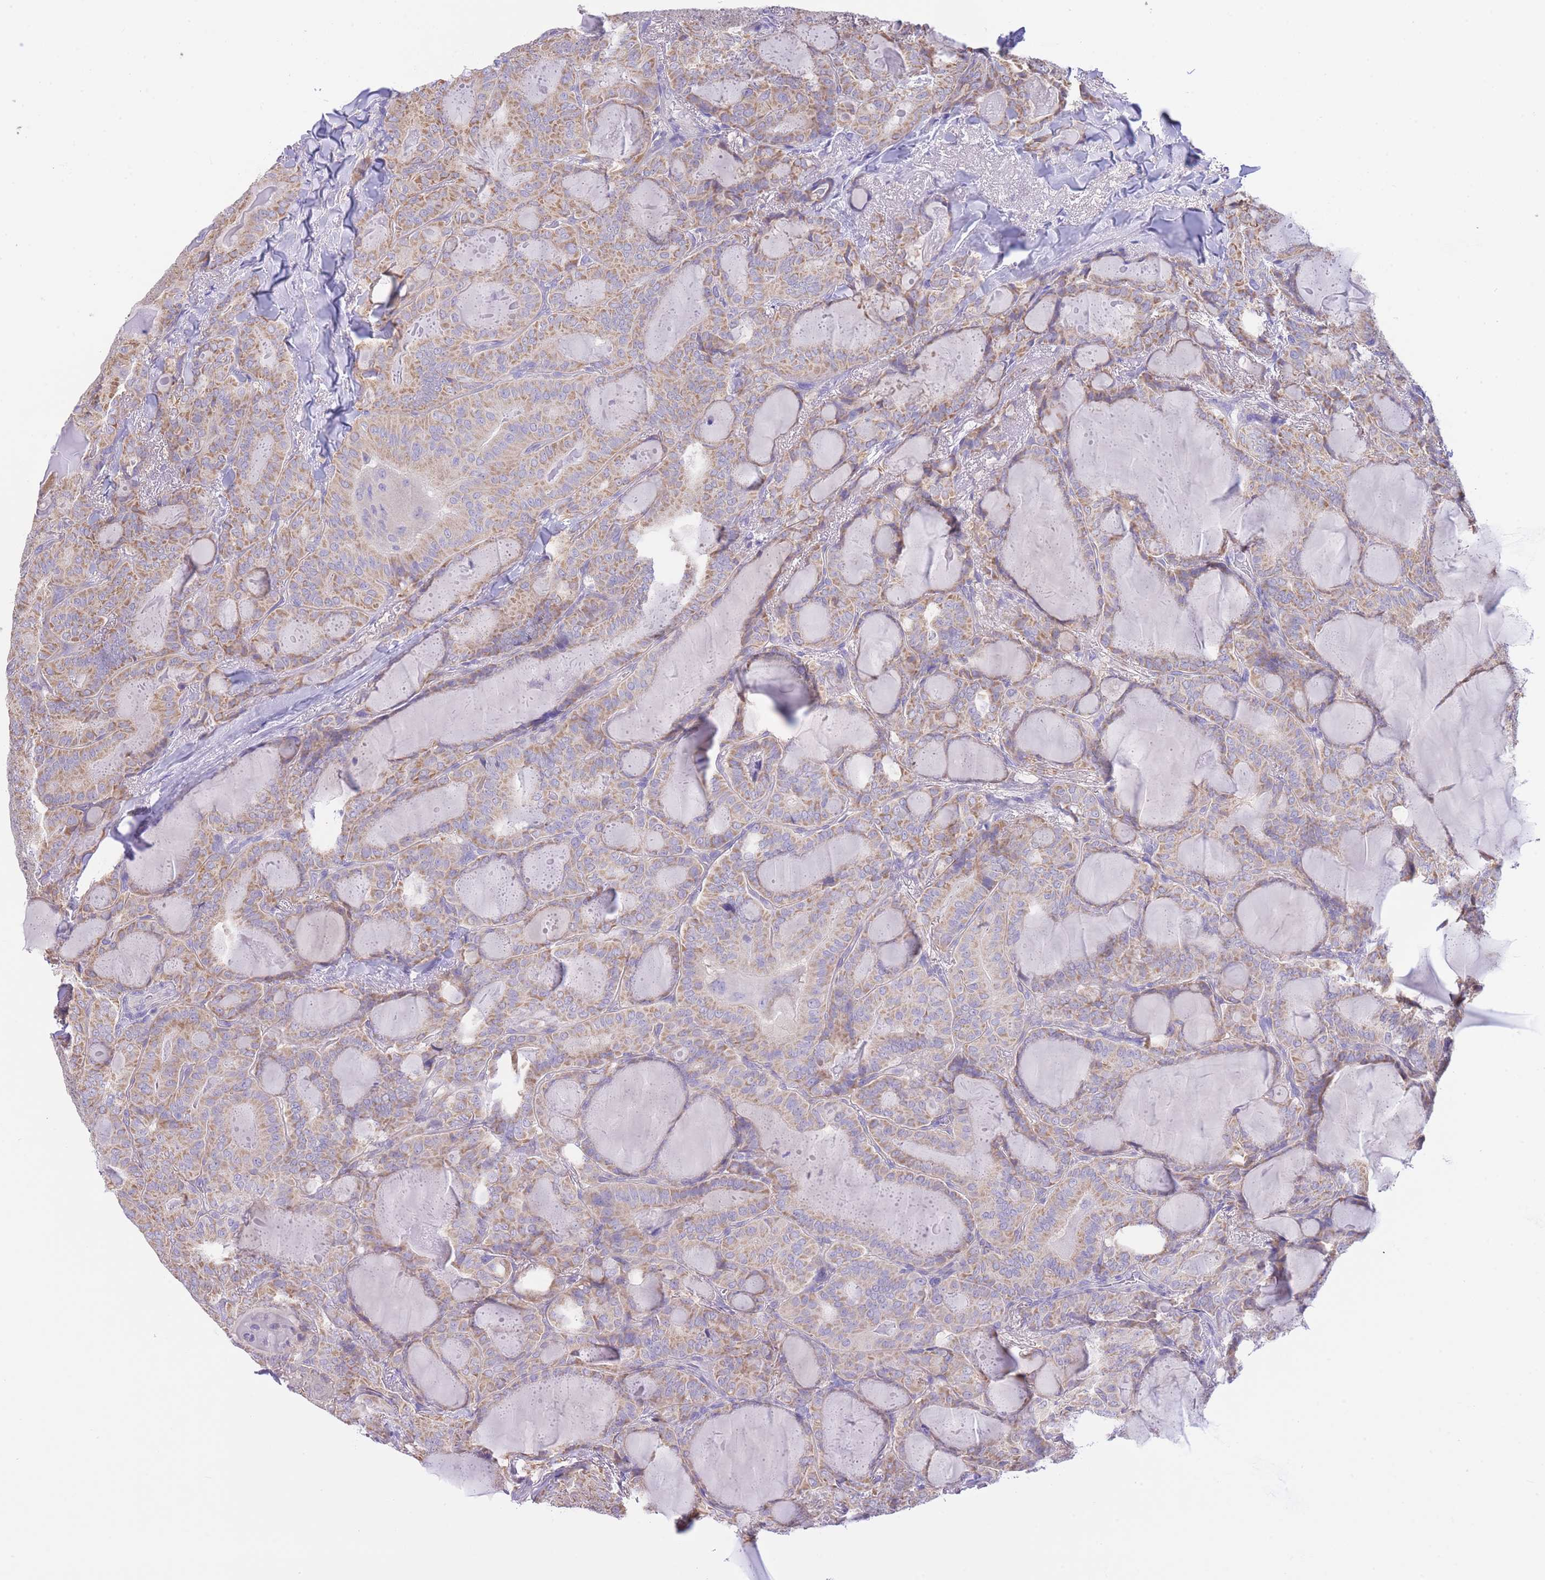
{"staining": {"intensity": "moderate", "quantity": ">75%", "location": "cytoplasmic/membranous"}, "tissue": "thyroid cancer", "cell_type": "Tumor cells", "image_type": "cancer", "snomed": [{"axis": "morphology", "description": "Papillary adenocarcinoma, NOS"}, {"axis": "topography", "description": "Thyroid gland"}], "caption": "Brown immunohistochemical staining in thyroid cancer demonstrates moderate cytoplasmic/membranous expression in approximately >75% of tumor cells.", "gene": "PGM1", "patient": {"sex": "female", "age": 68}}